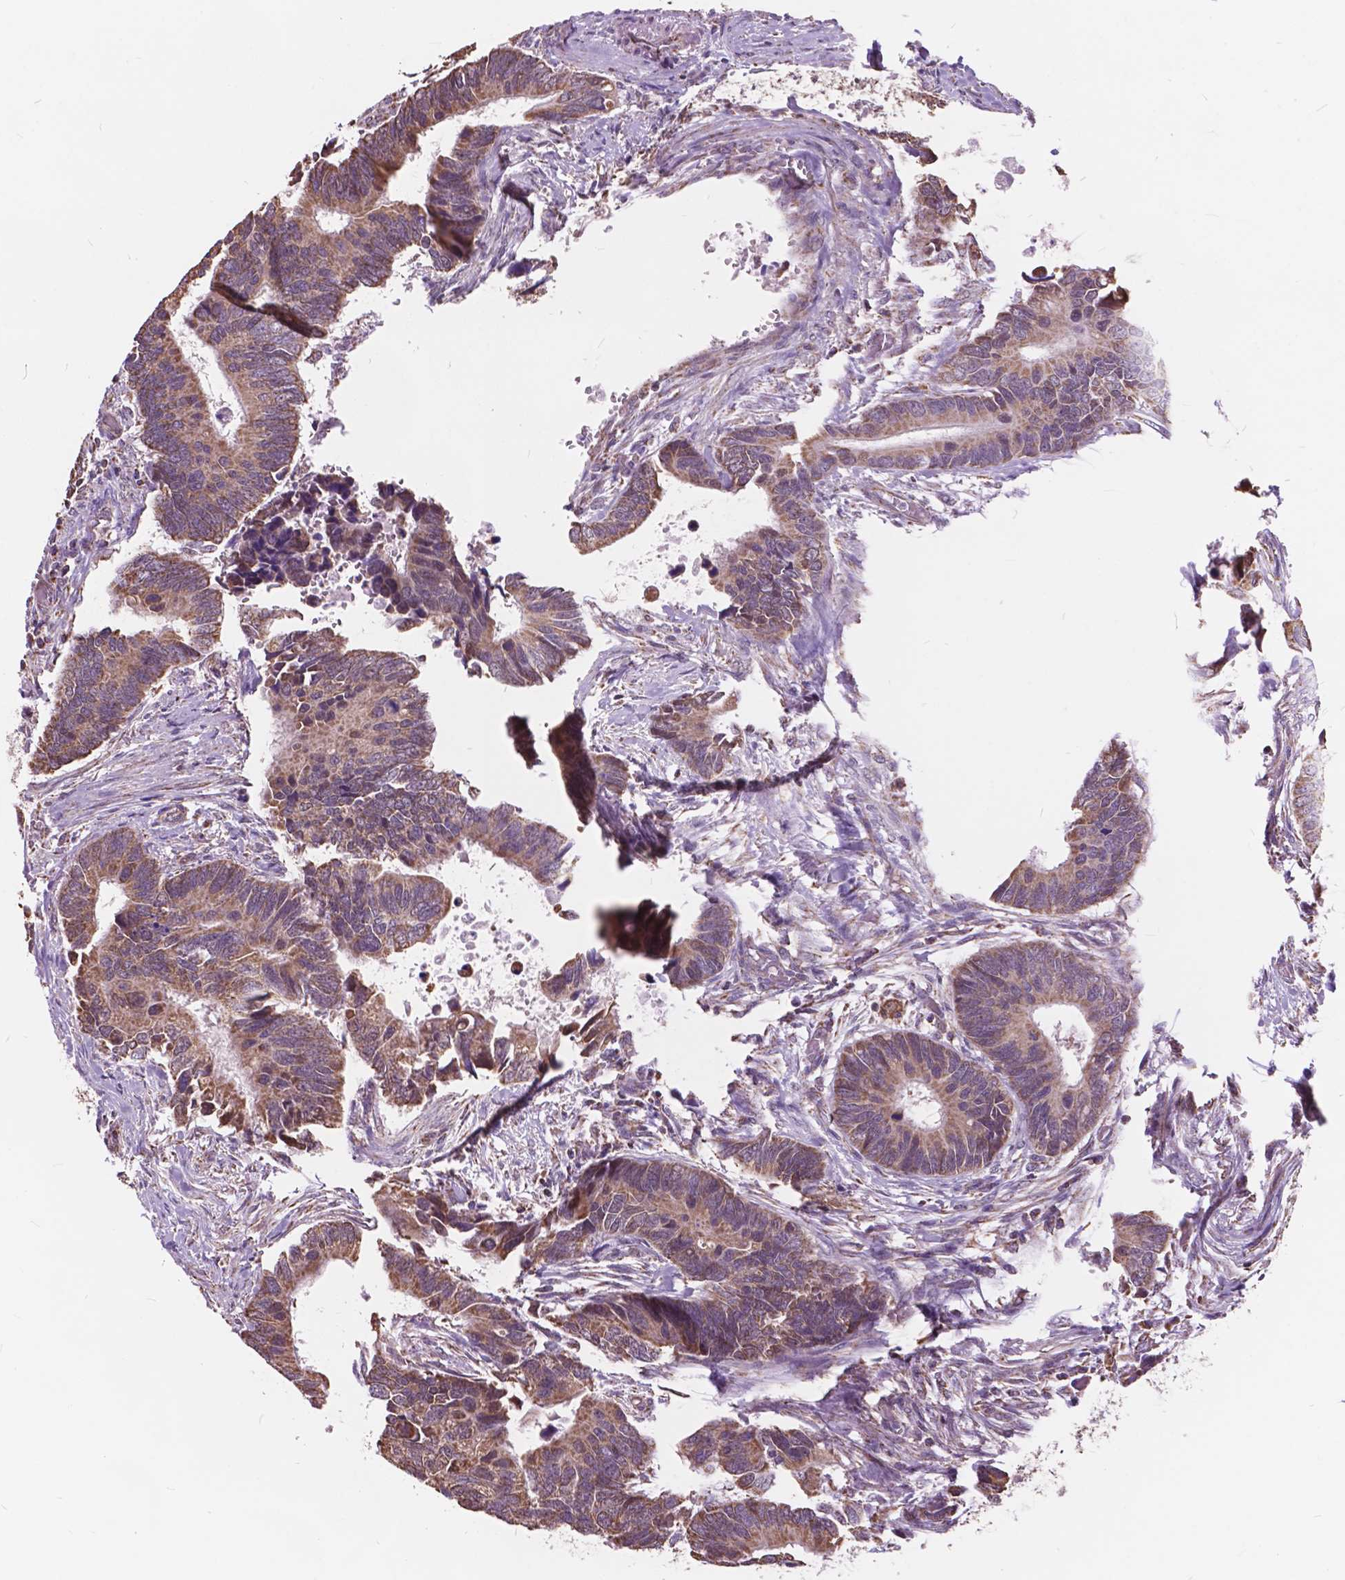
{"staining": {"intensity": "moderate", "quantity": ">75%", "location": "cytoplasmic/membranous"}, "tissue": "colorectal cancer", "cell_type": "Tumor cells", "image_type": "cancer", "snomed": [{"axis": "morphology", "description": "Adenocarcinoma, NOS"}, {"axis": "topography", "description": "Colon"}], "caption": "Tumor cells exhibit moderate cytoplasmic/membranous positivity in about >75% of cells in colorectal cancer.", "gene": "SCOC", "patient": {"sex": "male", "age": 49}}